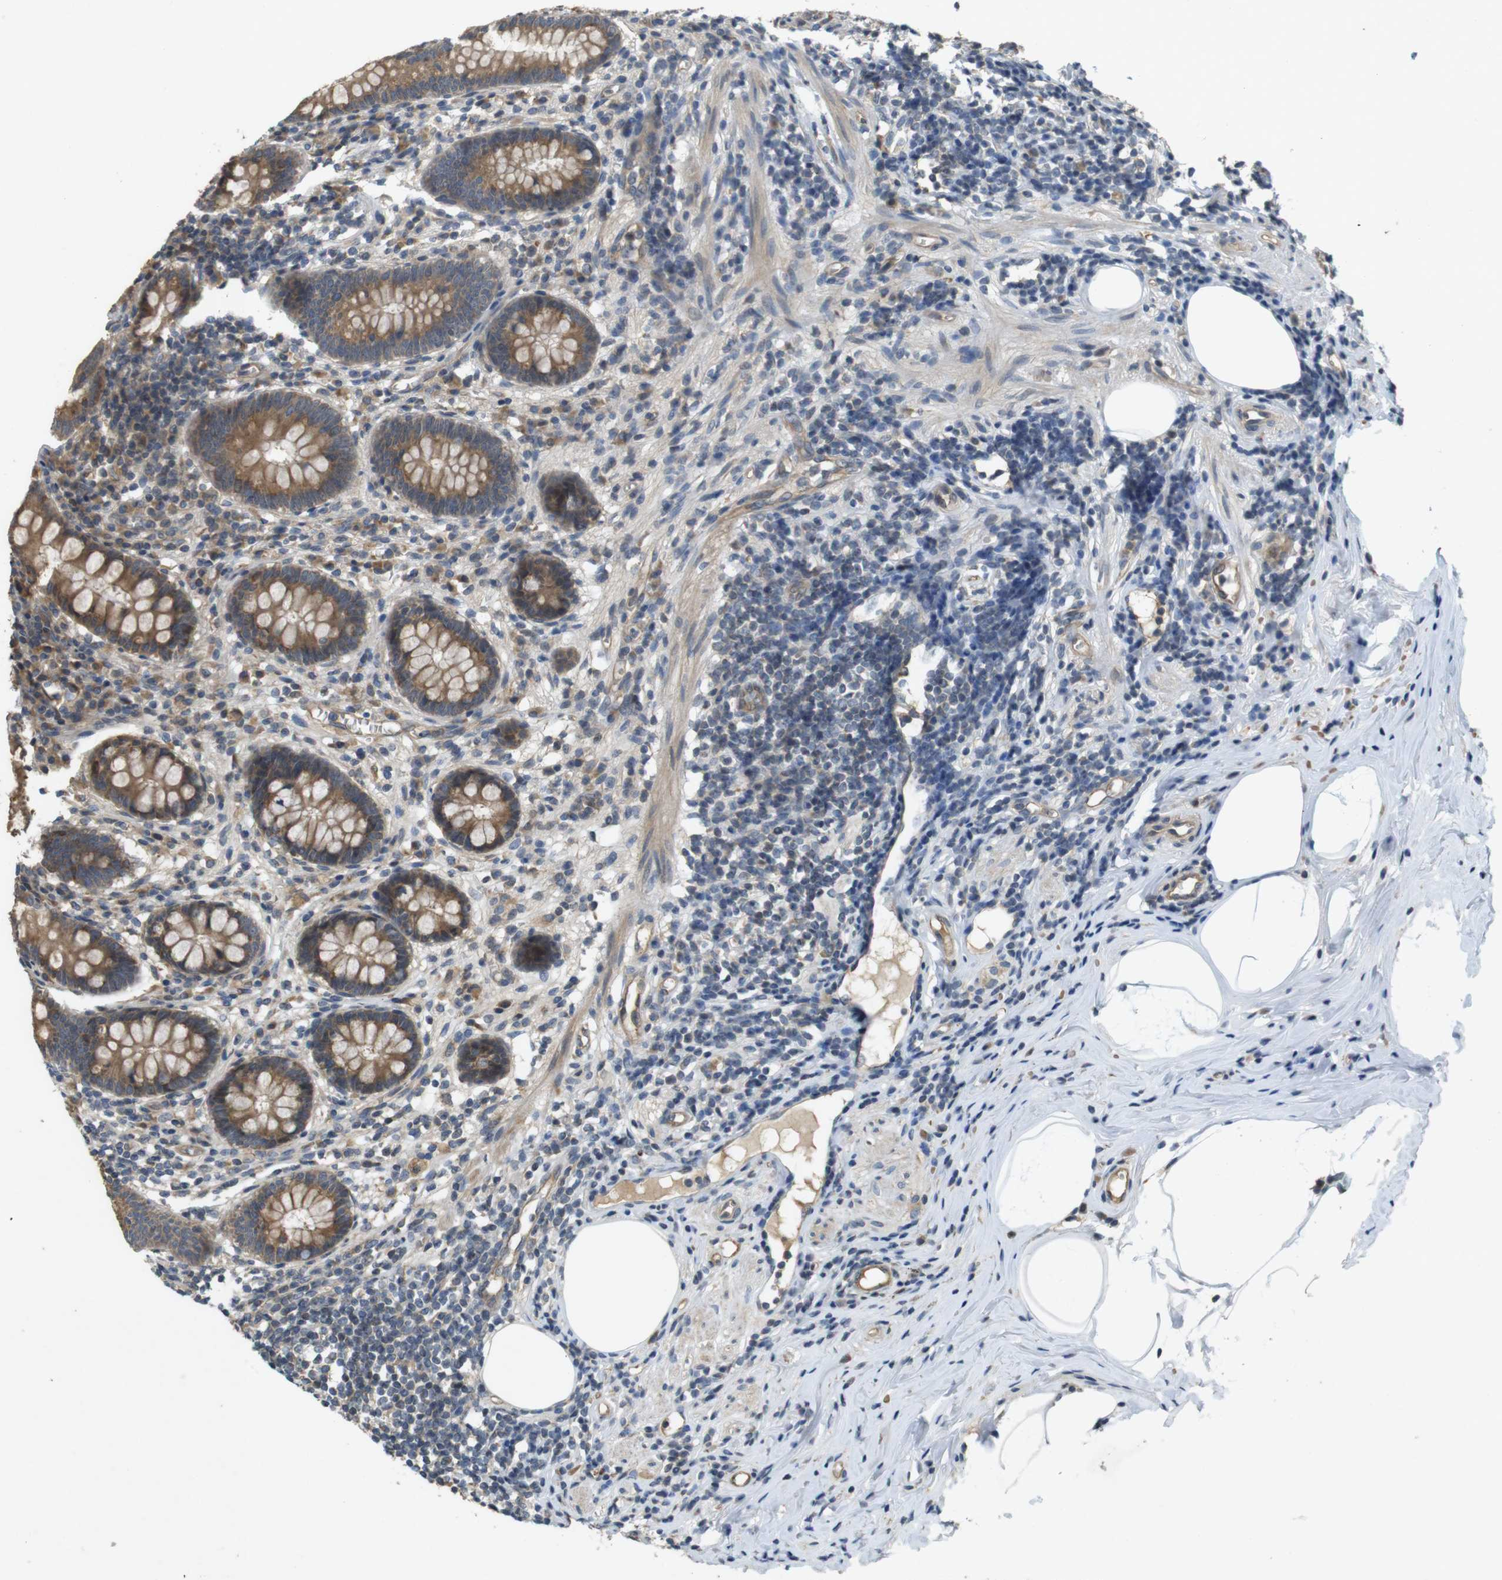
{"staining": {"intensity": "moderate", "quantity": ">75%", "location": "cytoplasmic/membranous"}, "tissue": "appendix", "cell_type": "Glandular cells", "image_type": "normal", "snomed": [{"axis": "morphology", "description": "Normal tissue, NOS"}, {"axis": "topography", "description": "Appendix"}], "caption": "High-power microscopy captured an immunohistochemistry image of normal appendix, revealing moderate cytoplasmic/membranous expression in approximately >75% of glandular cells.", "gene": "CLTC", "patient": {"sex": "female", "age": 50}}